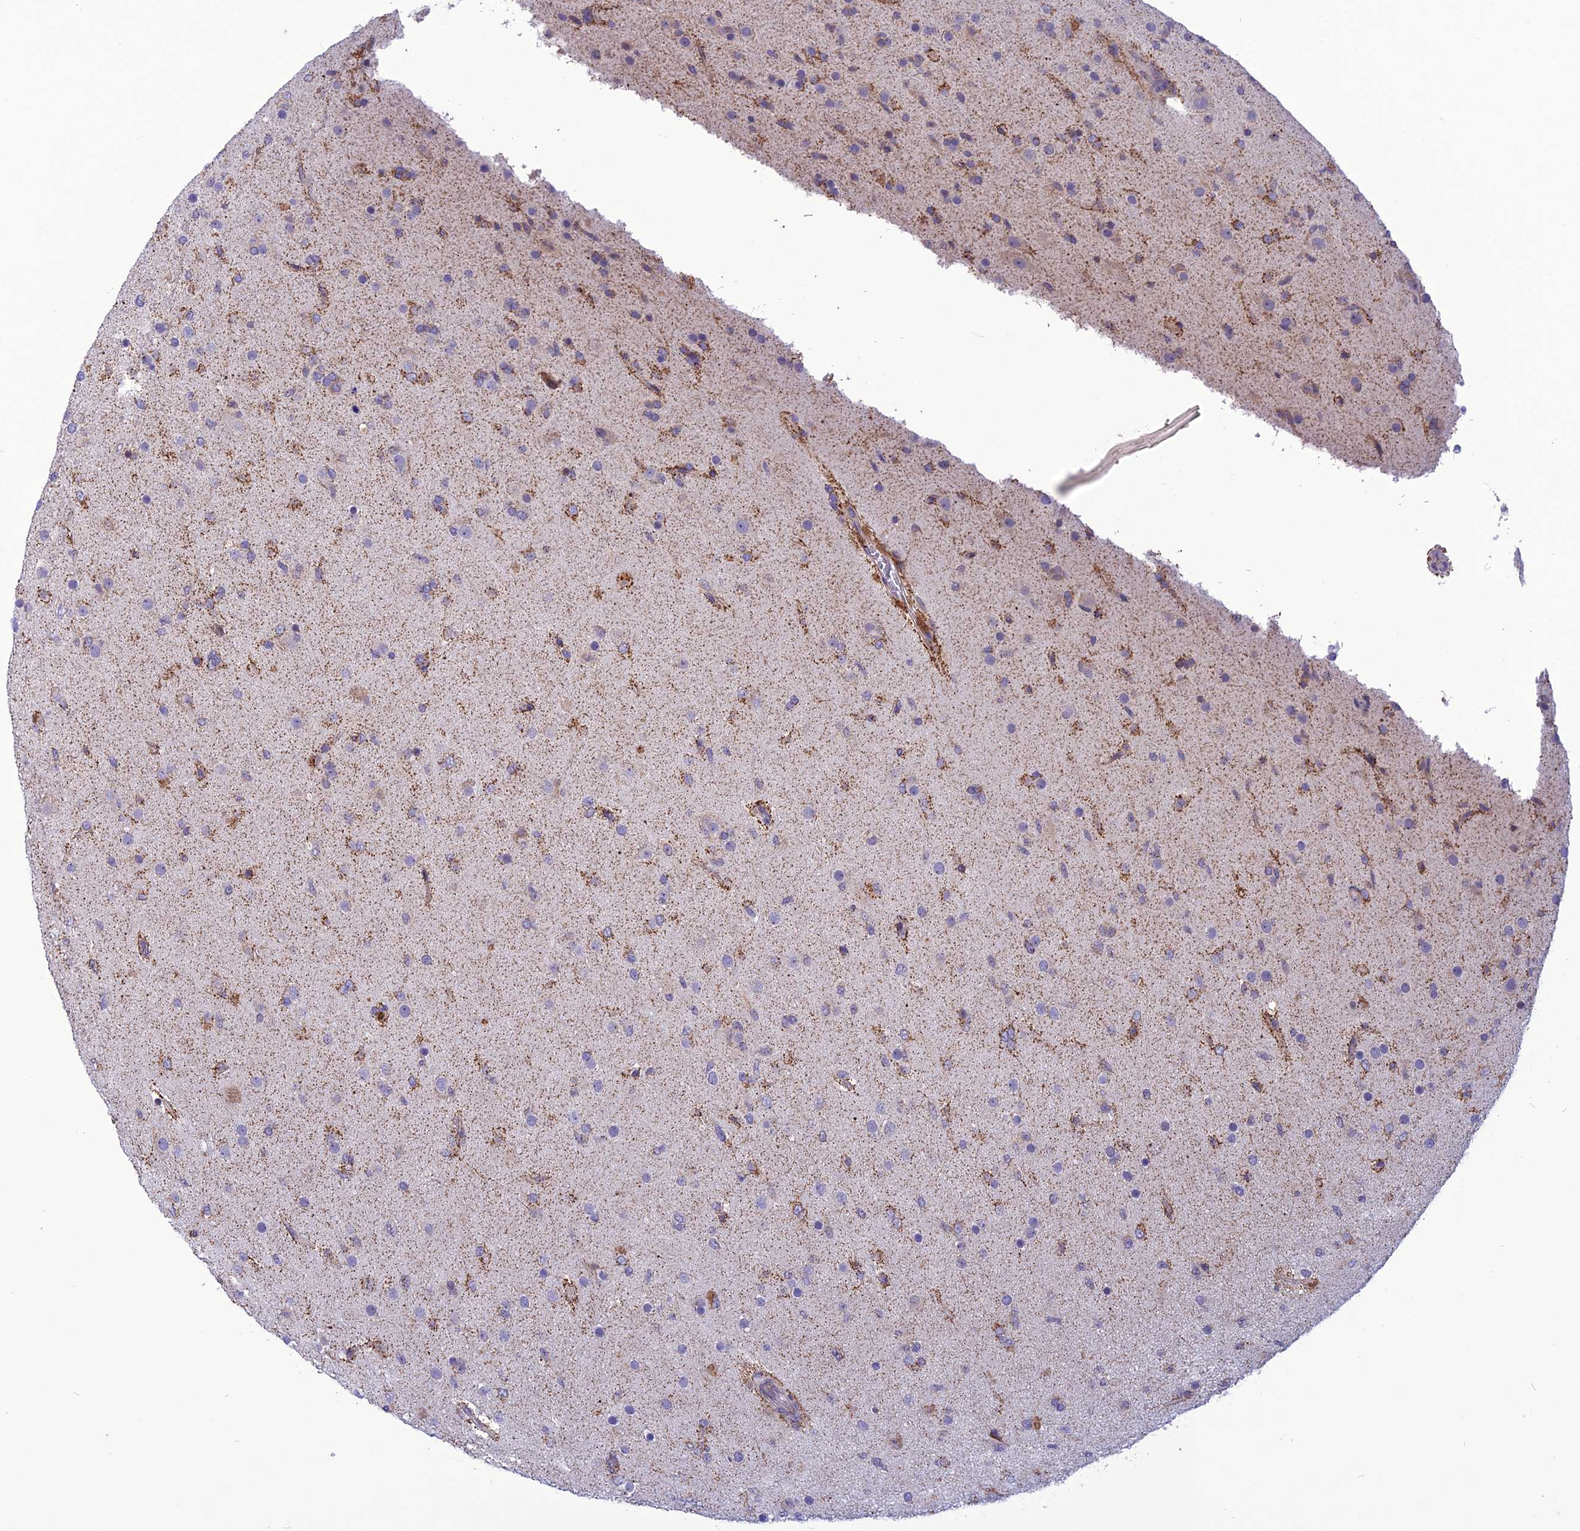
{"staining": {"intensity": "moderate", "quantity": "<25%", "location": "cytoplasmic/membranous"}, "tissue": "glioma", "cell_type": "Tumor cells", "image_type": "cancer", "snomed": [{"axis": "morphology", "description": "Glioma, malignant, Low grade"}, {"axis": "topography", "description": "Brain"}], "caption": "Immunohistochemical staining of glioma shows moderate cytoplasmic/membranous protein expression in about <25% of tumor cells.", "gene": "PSMF1", "patient": {"sex": "male", "age": 65}}